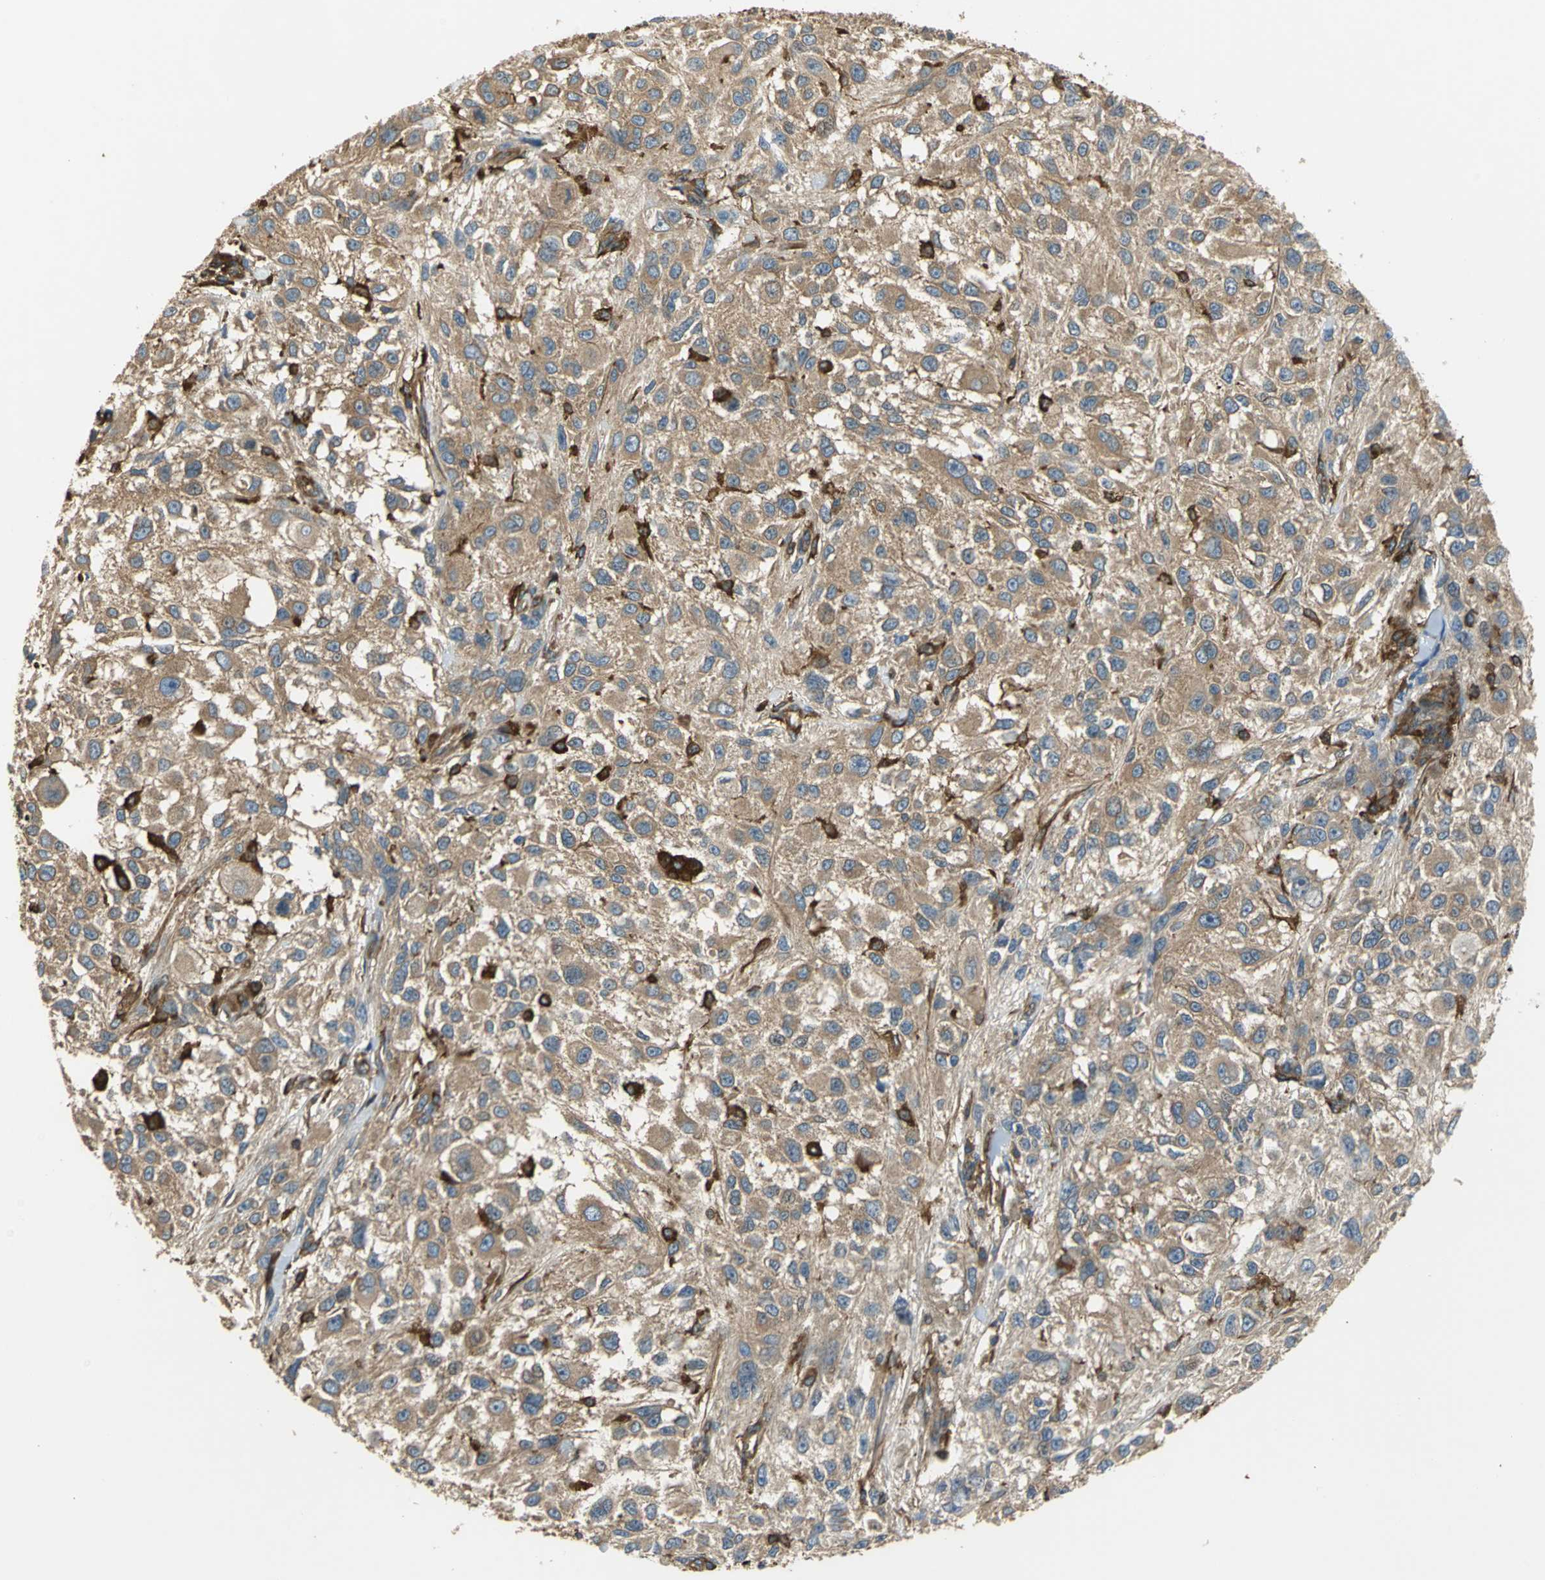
{"staining": {"intensity": "weak", "quantity": ">75%", "location": "cytoplasmic/membranous"}, "tissue": "melanoma", "cell_type": "Tumor cells", "image_type": "cancer", "snomed": [{"axis": "morphology", "description": "Necrosis, NOS"}, {"axis": "morphology", "description": "Malignant melanoma, NOS"}, {"axis": "topography", "description": "Skin"}], "caption": "Protein expression analysis of melanoma exhibits weak cytoplasmic/membranous staining in approximately >75% of tumor cells.", "gene": "TLN1", "patient": {"sex": "female", "age": 87}}